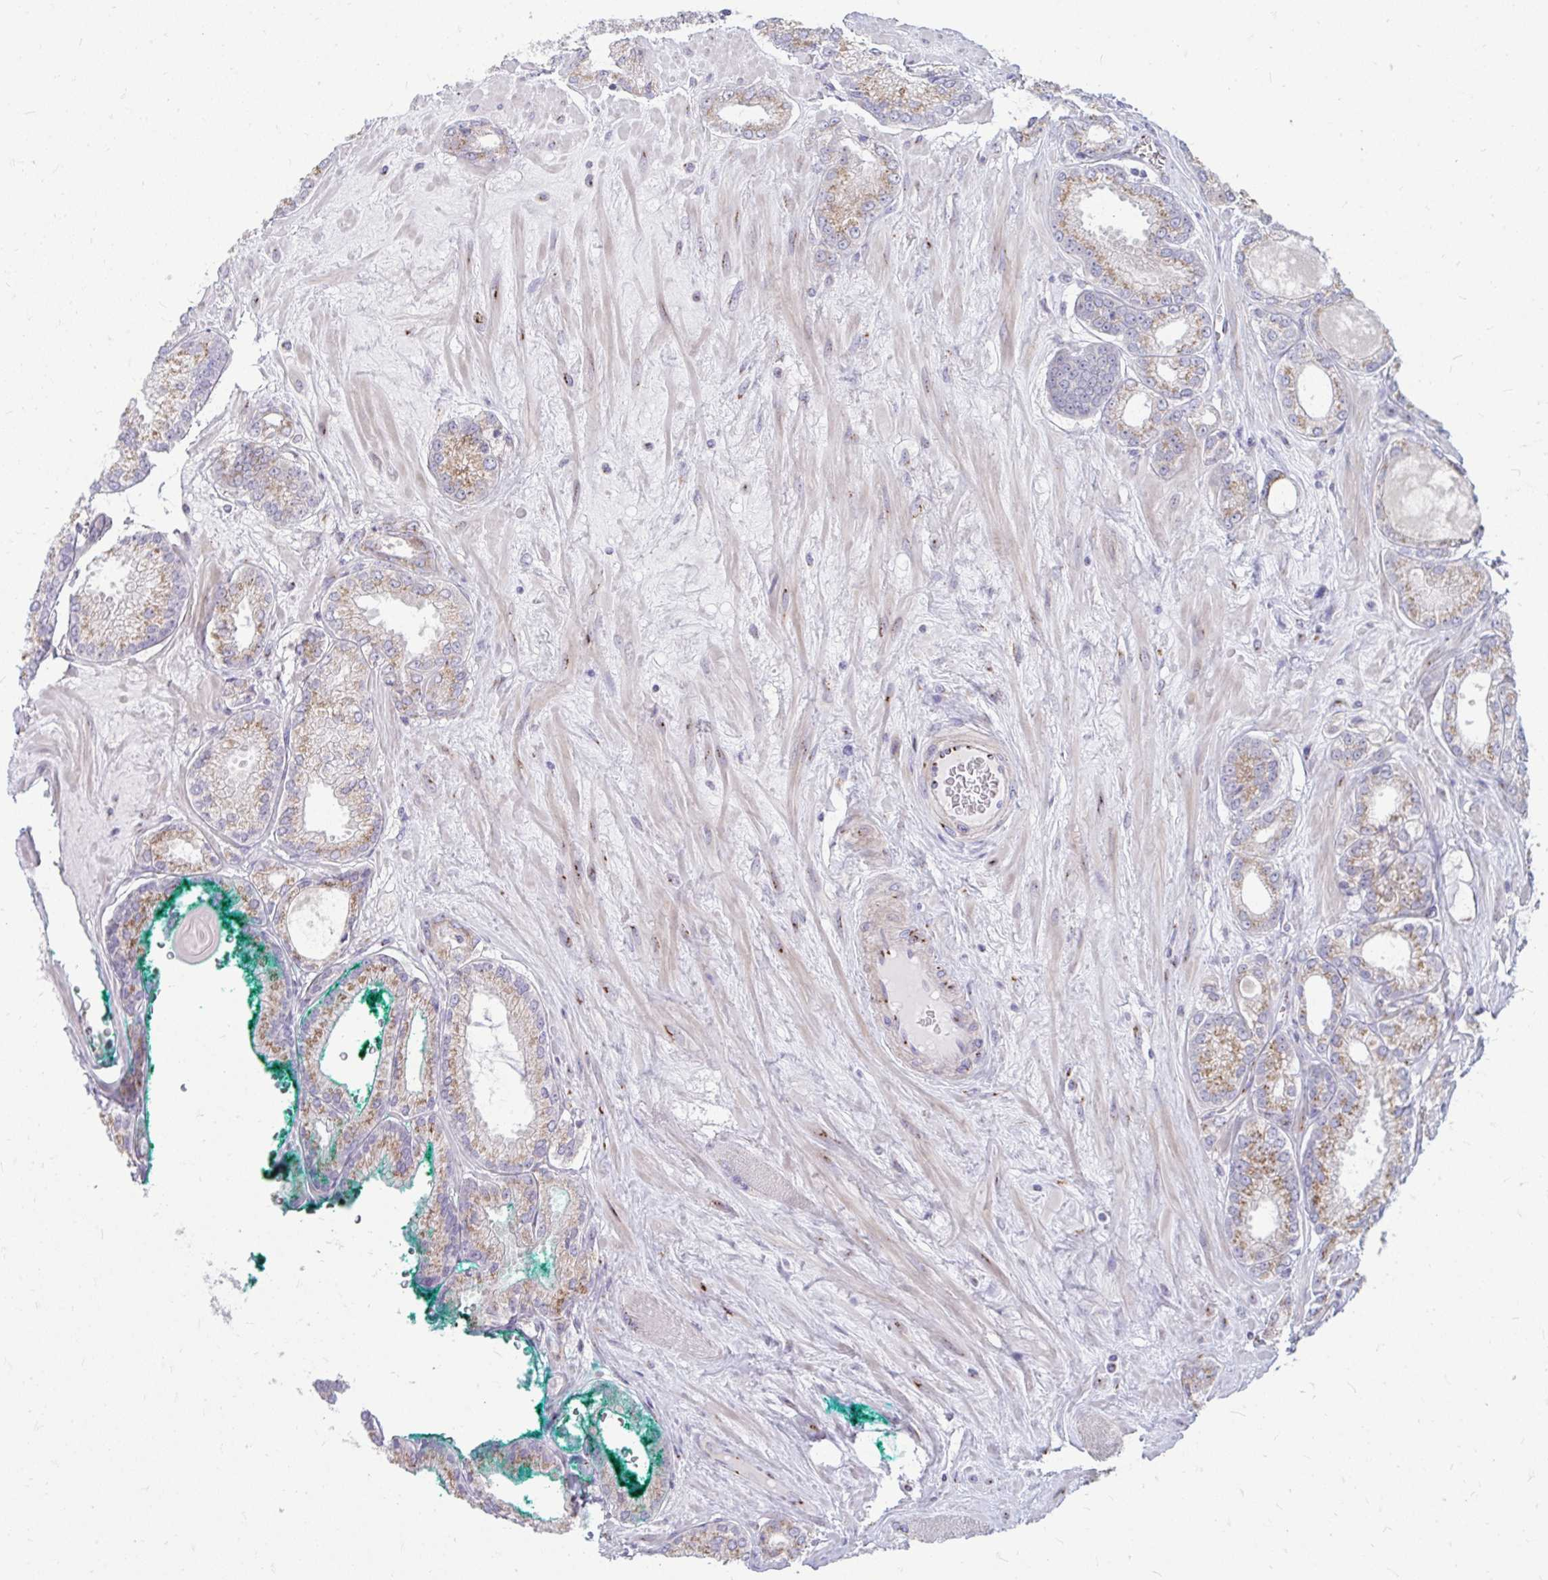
{"staining": {"intensity": "moderate", "quantity": "25%-75%", "location": "cytoplasmic/membranous"}, "tissue": "prostate cancer", "cell_type": "Tumor cells", "image_type": "cancer", "snomed": [{"axis": "morphology", "description": "Adenocarcinoma, High grade"}, {"axis": "topography", "description": "Prostate"}], "caption": "Prostate cancer (high-grade adenocarcinoma) stained with immunohistochemistry exhibits moderate cytoplasmic/membranous positivity in about 25%-75% of tumor cells.", "gene": "RAB6B", "patient": {"sex": "male", "age": 68}}